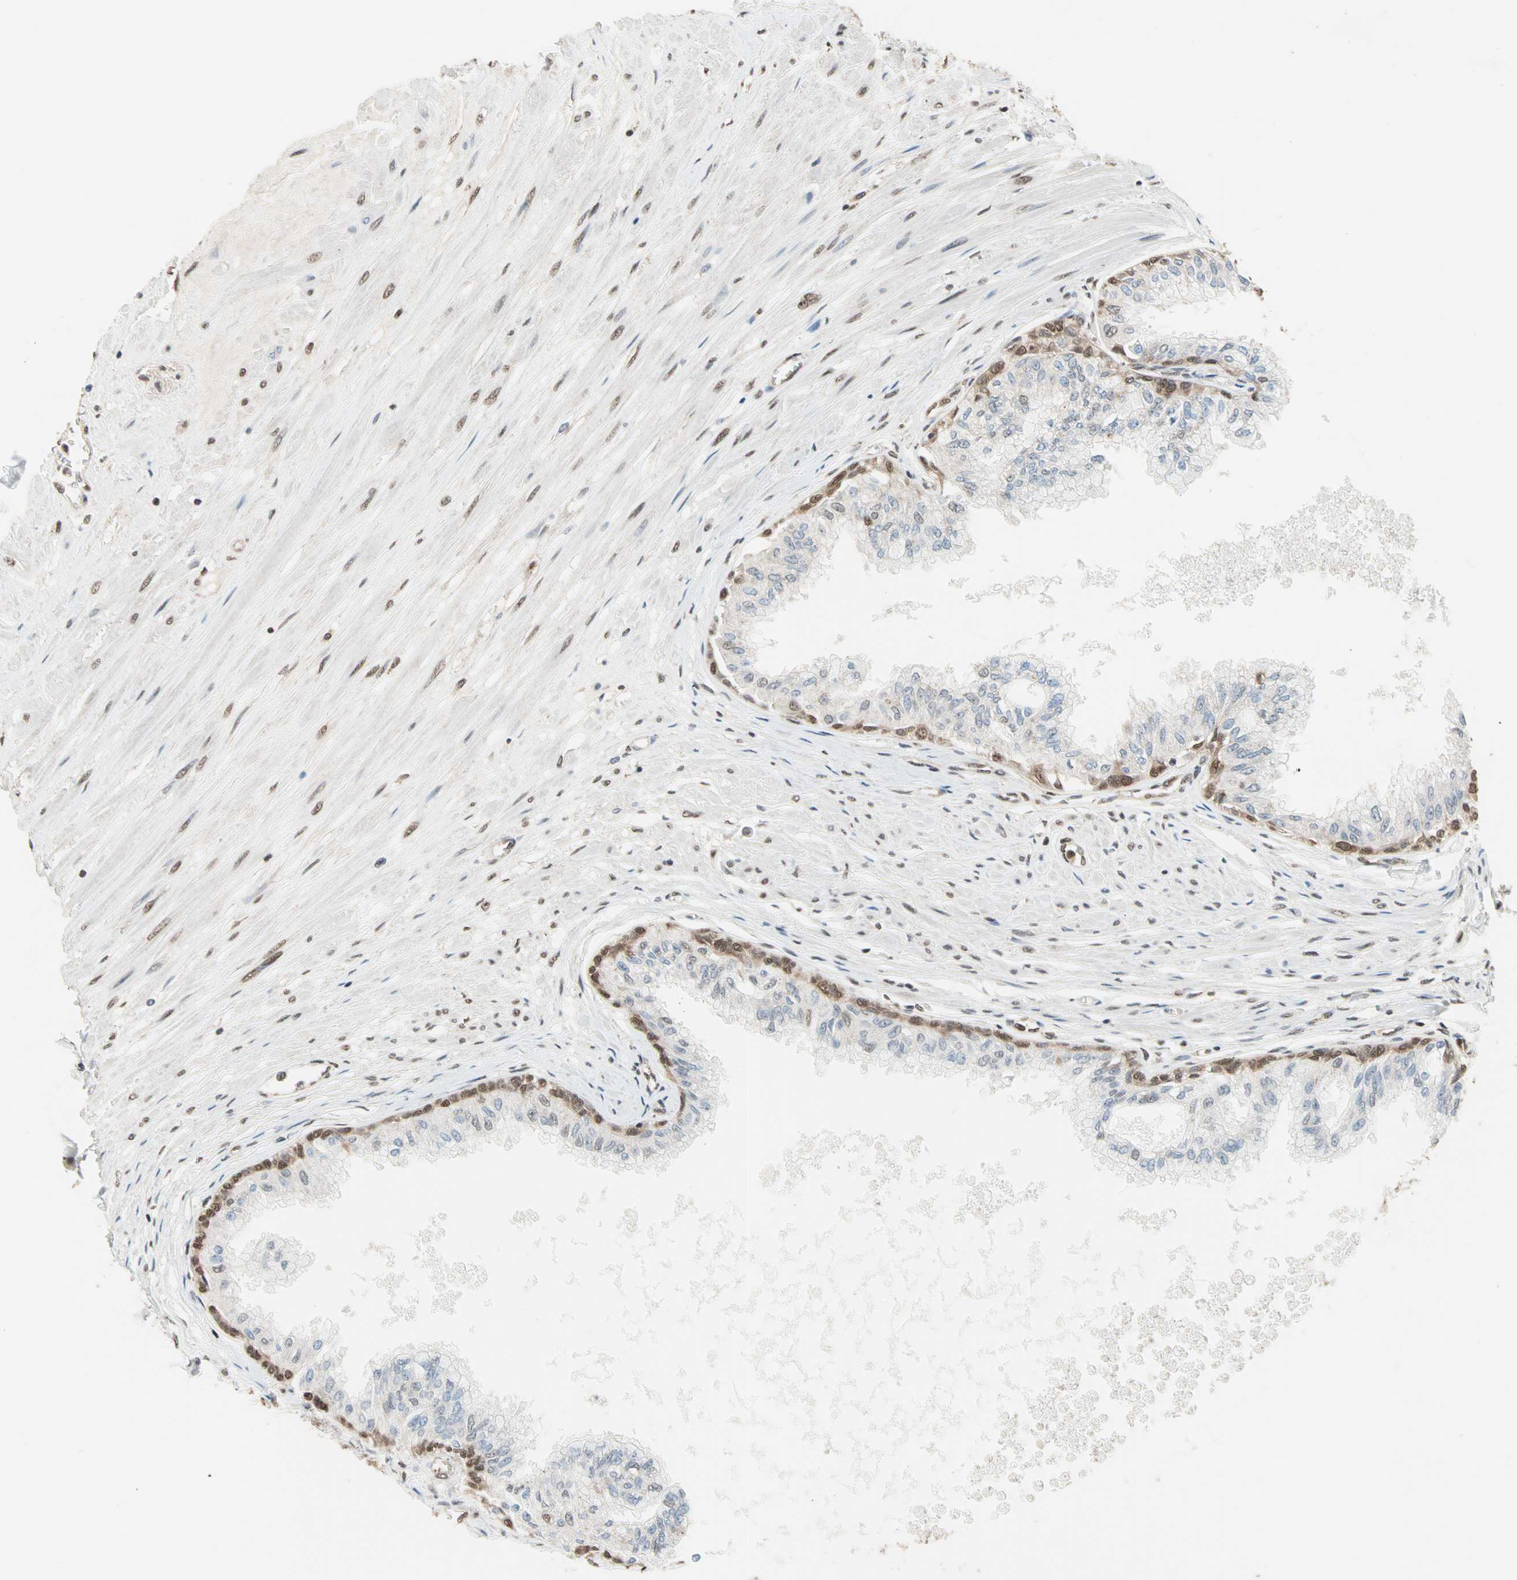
{"staining": {"intensity": "moderate", "quantity": ">75%", "location": "nuclear"}, "tissue": "prostate", "cell_type": "Glandular cells", "image_type": "normal", "snomed": [{"axis": "morphology", "description": "Normal tissue, NOS"}, {"axis": "topography", "description": "Prostate"}, {"axis": "topography", "description": "Seminal veicle"}], "caption": "Immunohistochemistry (IHC) photomicrograph of benign prostate: prostate stained using IHC reveals medium levels of moderate protein expression localized specifically in the nuclear of glandular cells, appearing as a nuclear brown color.", "gene": "DAZAP1", "patient": {"sex": "male", "age": 60}}